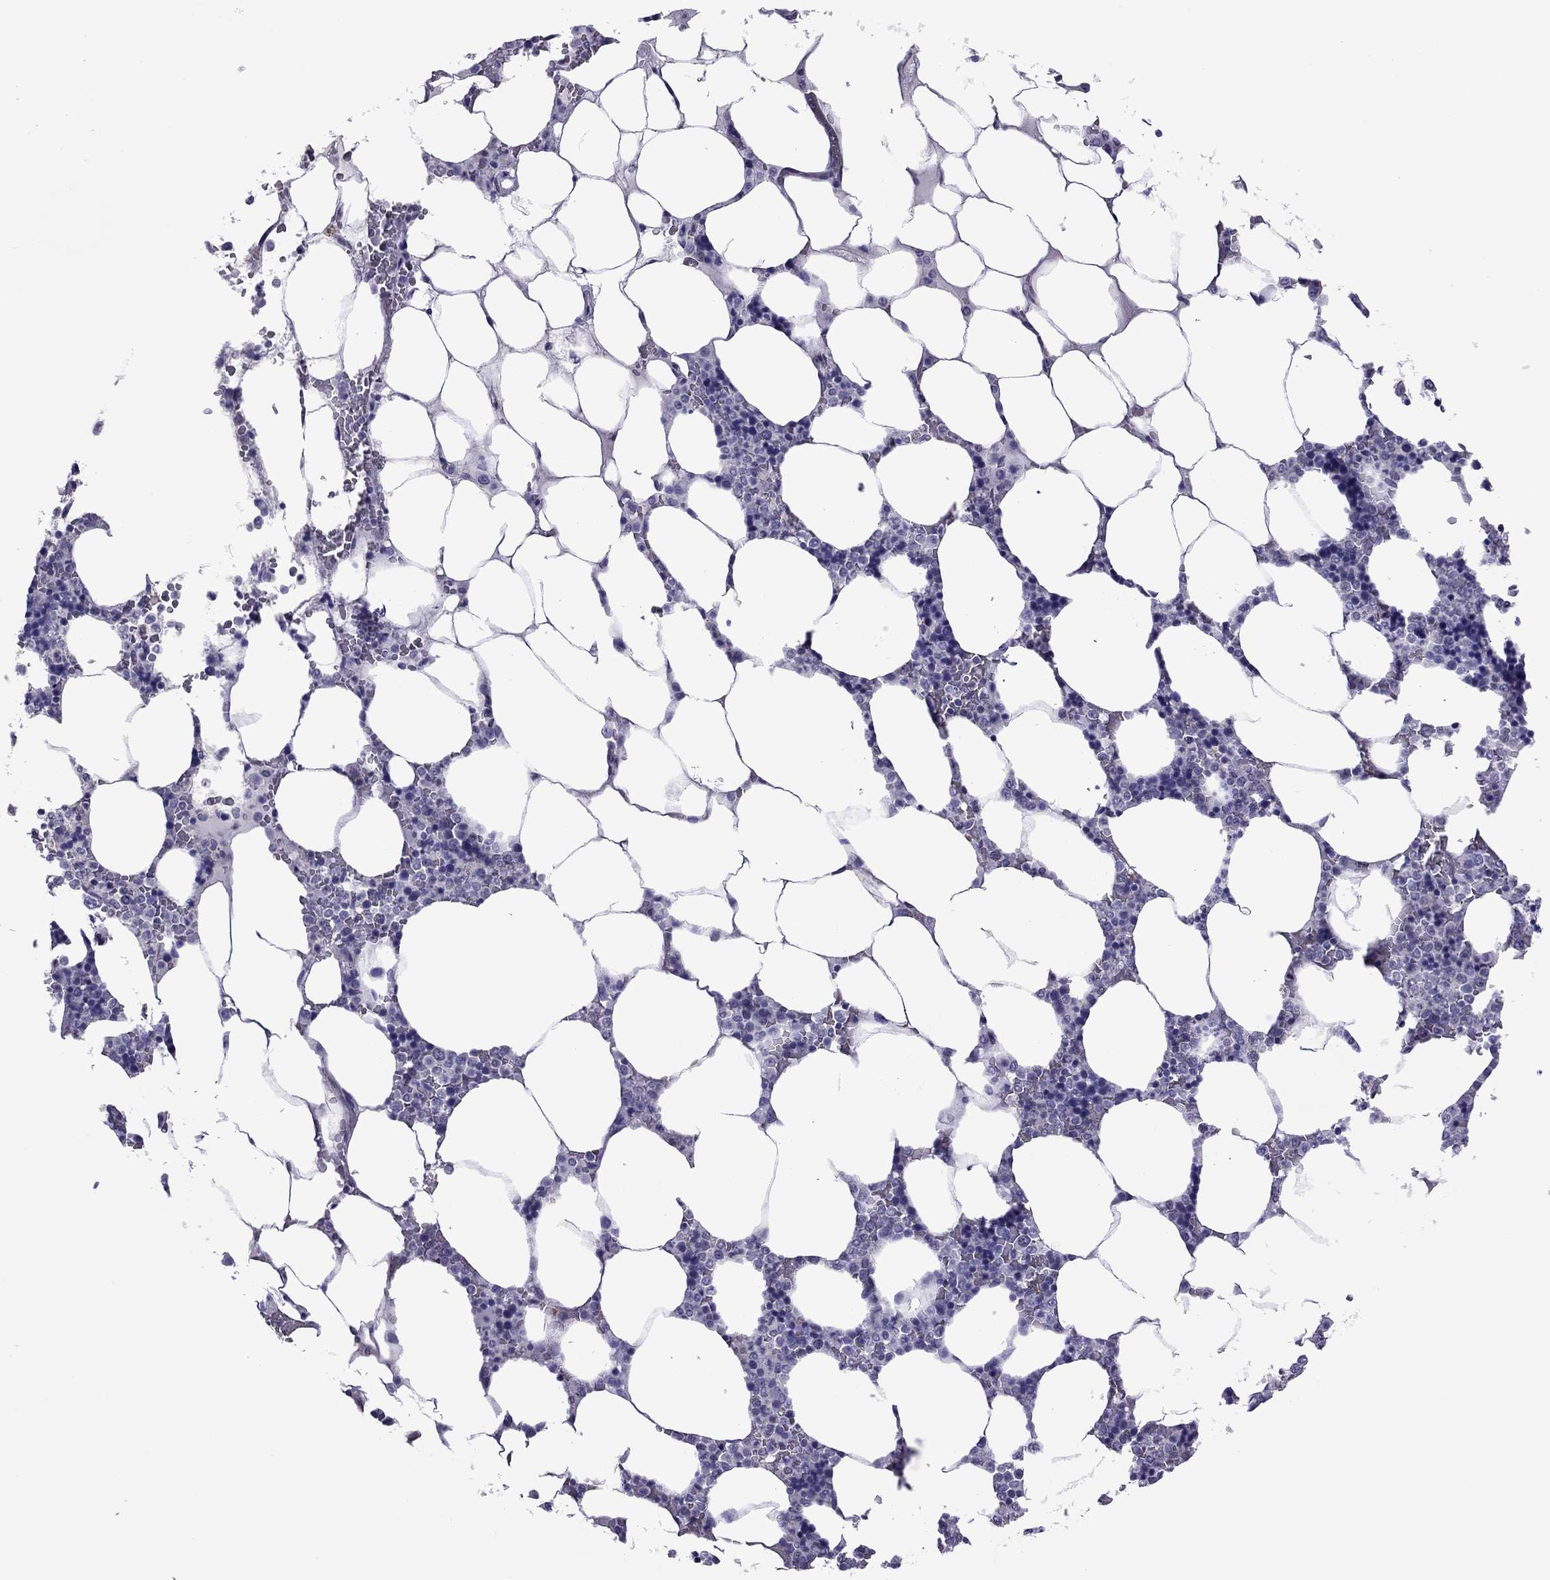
{"staining": {"intensity": "negative", "quantity": "none", "location": "none"}, "tissue": "bone marrow", "cell_type": "Hematopoietic cells", "image_type": "normal", "snomed": [{"axis": "morphology", "description": "Normal tissue, NOS"}, {"axis": "topography", "description": "Bone marrow"}], "caption": "This micrograph is of benign bone marrow stained with immunohistochemistry (IHC) to label a protein in brown with the nuclei are counter-stained blue. There is no expression in hematopoietic cells. (Brightfield microscopy of DAB (3,3'-diaminobenzidine) IHC at high magnification).", "gene": "SLC16A8", "patient": {"sex": "male", "age": 63}}